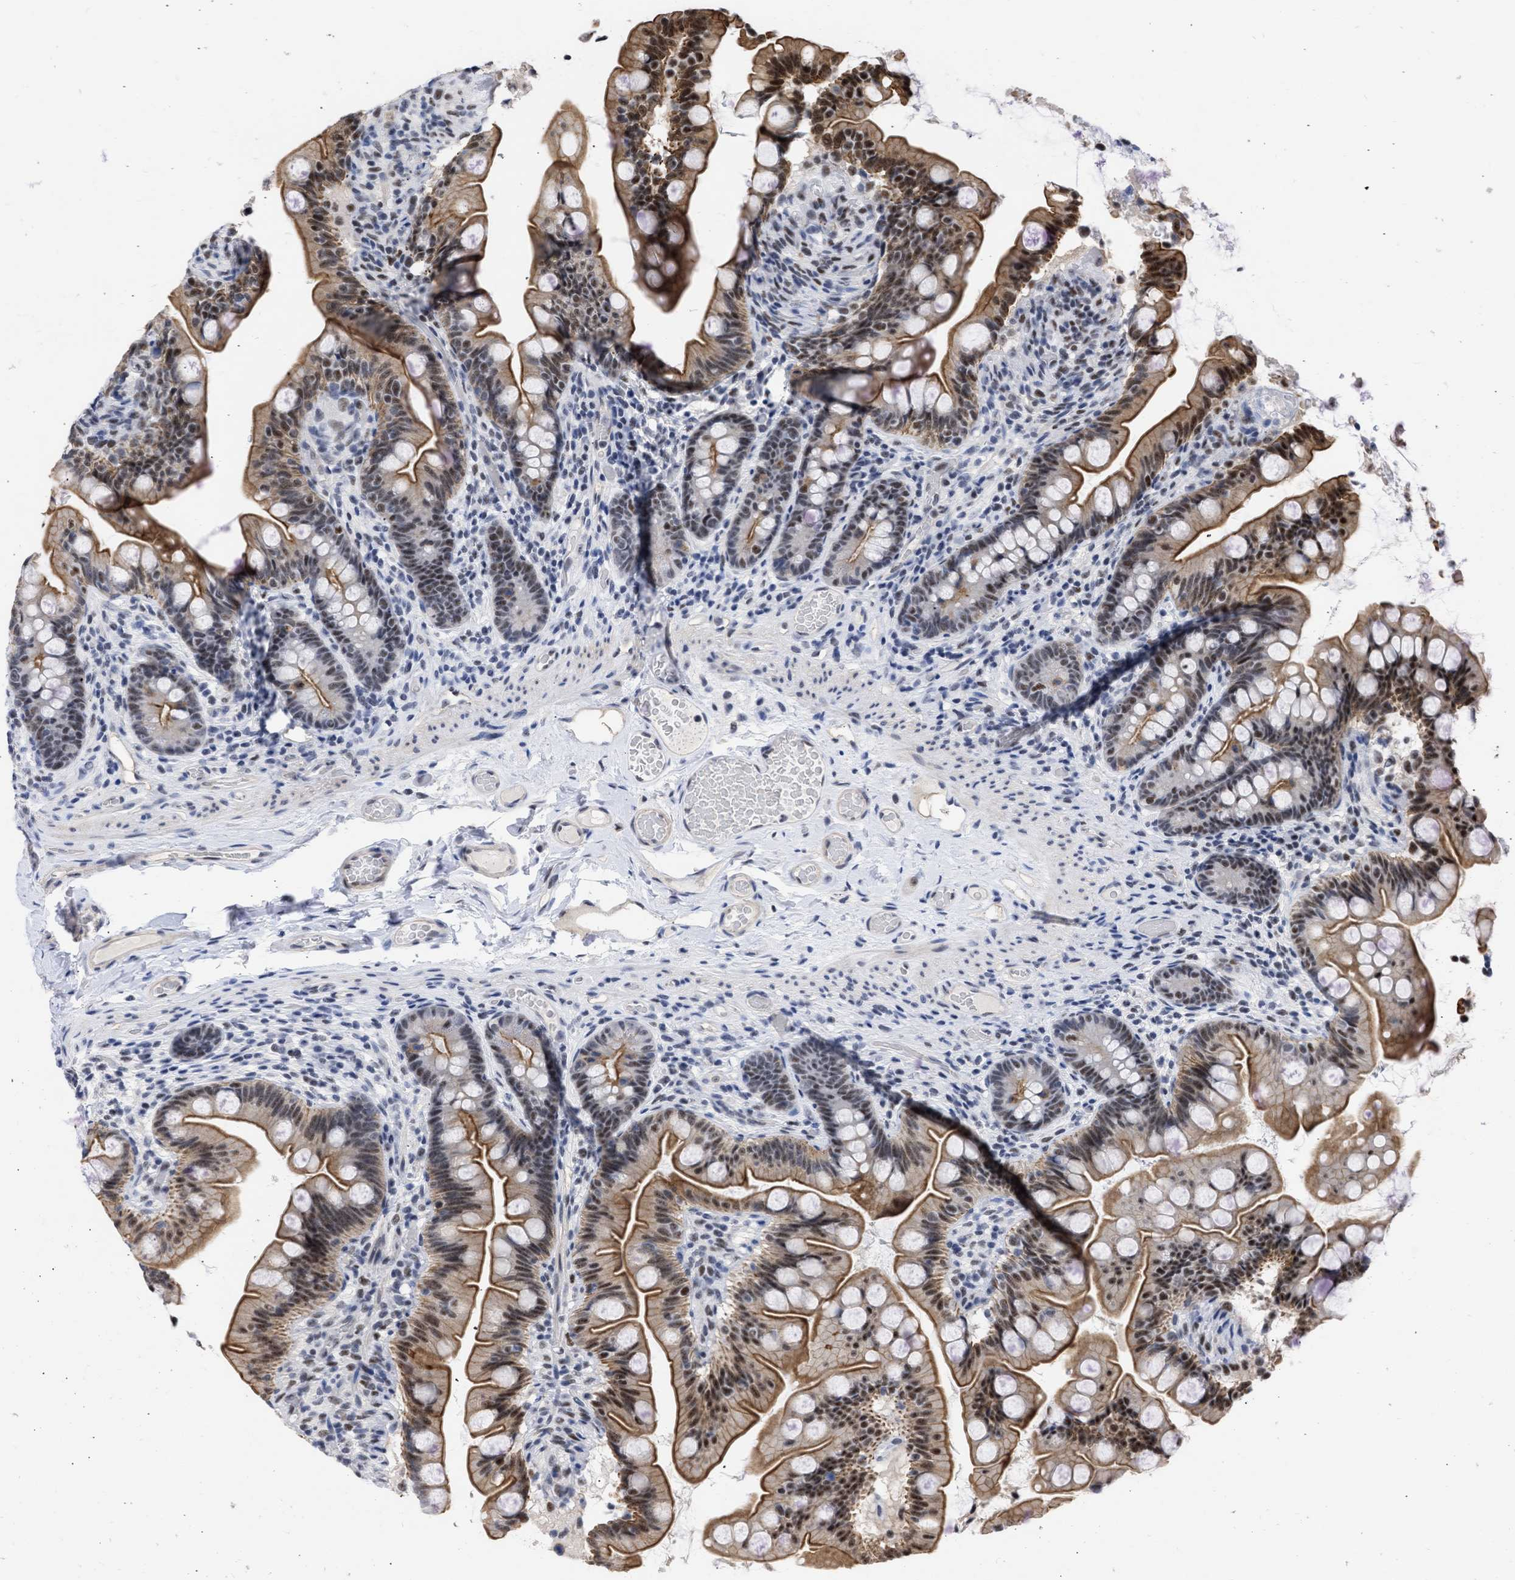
{"staining": {"intensity": "strong", "quantity": ">75%", "location": "cytoplasmic/membranous,nuclear"}, "tissue": "small intestine", "cell_type": "Glandular cells", "image_type": "normal", "snomed": [{"axis": "morphology", "description": "Normal tissue, NOS"}, {"axis": "topography", "description": "Small intestine"}], "caption": "DAB immunohistochemical staining of unremarkable human small intestine displays strong cytoplasmic/membranous,nuclear protein positivity in about >75% of glandular cells. (Brightfield microscopy of DAB IHC at high magnification).", "gene": "DDX41", "patient": {"sex": "female", "age": 56}}